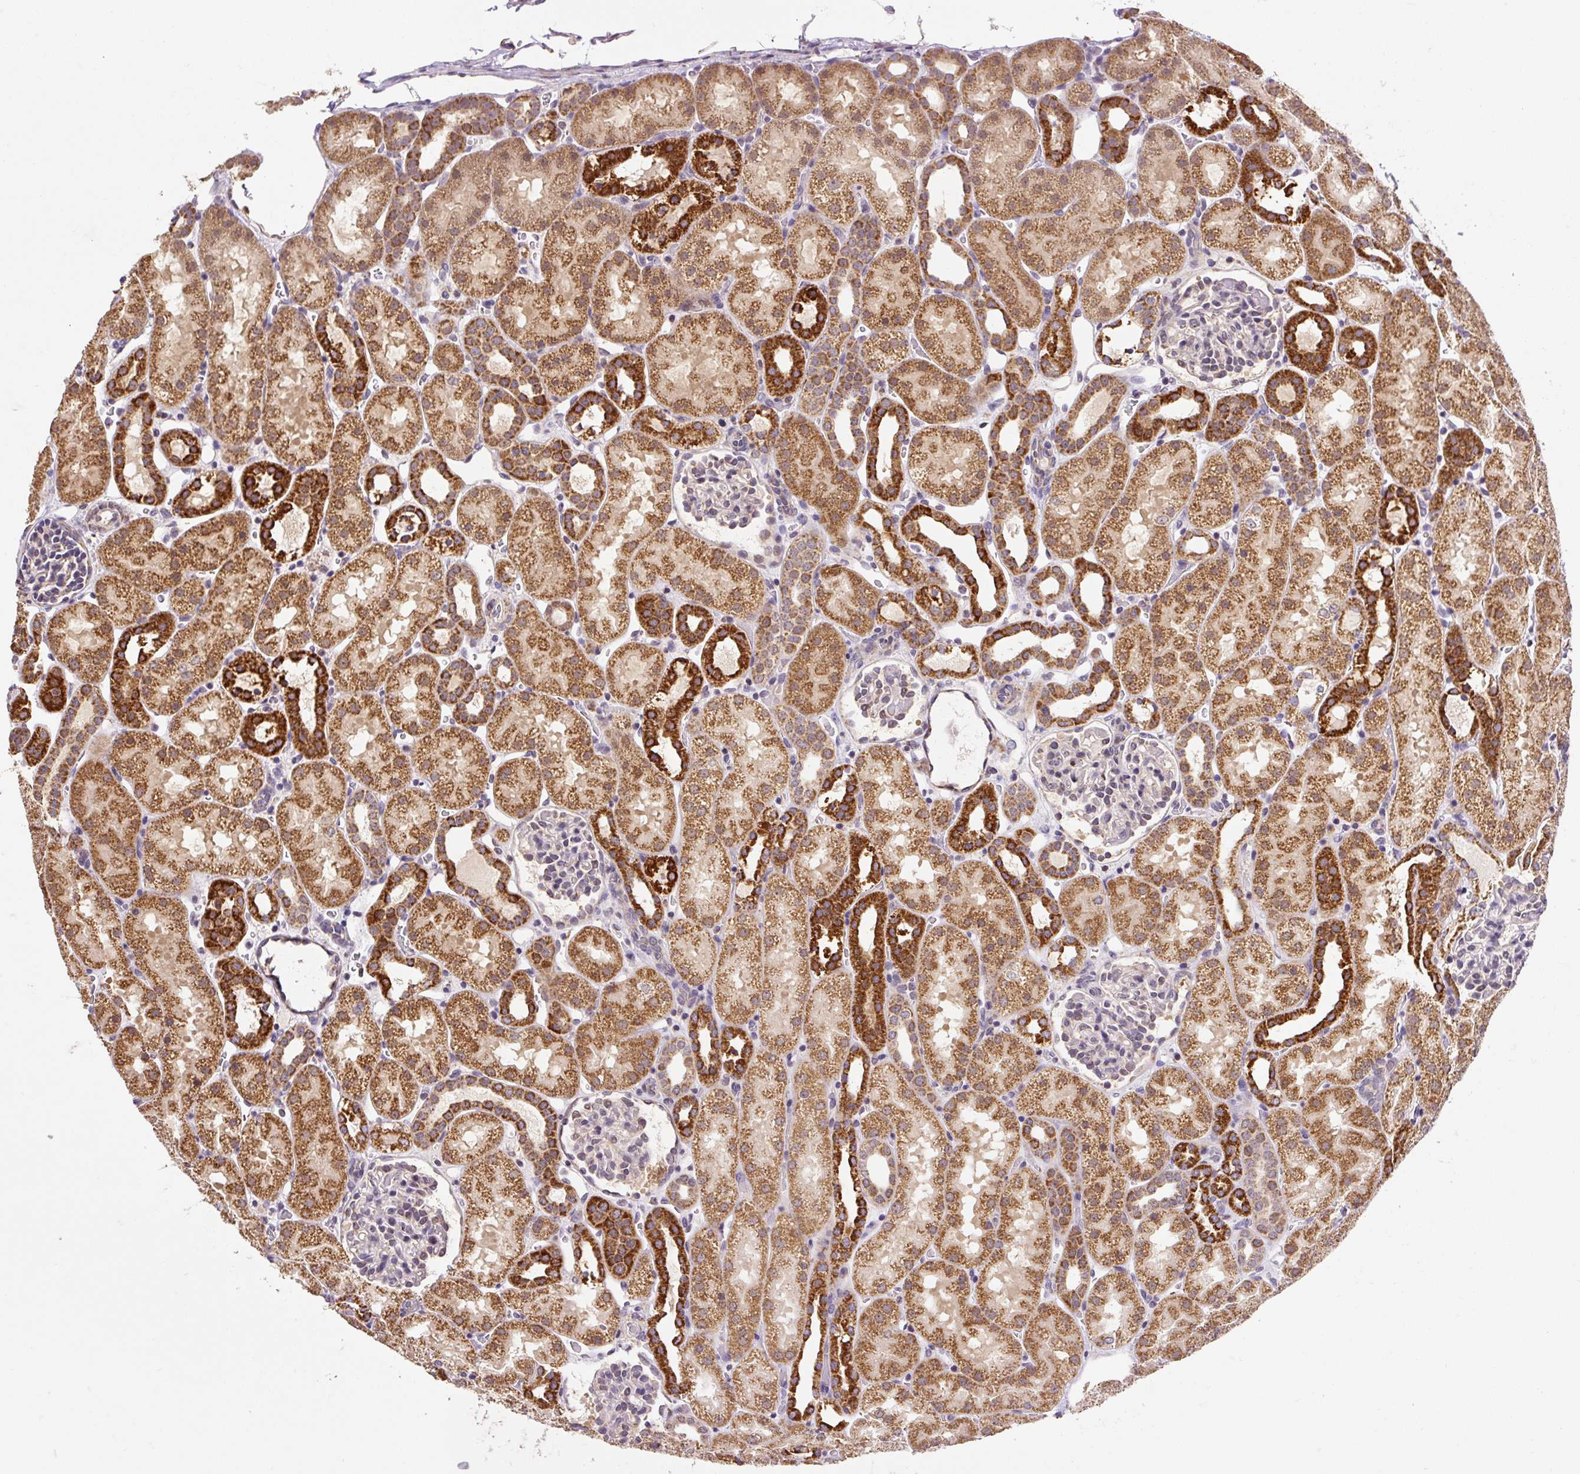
{"staining": {"intensity": "moderate", "quantity": "<25%", "location": "cytoplasmic/membranous"}, "tissue": "kidney", "cell_type": "Cells in glomeruli", "image_type": "normal", "snomed": [{"axis": "morphology", "description": "Normal tissue, NOS"}, {"axis": "topography", "description": "Kidney"}], "caption": "An immunohistochemistry (IHC) micrograph of benign tissue is shown. Protein staining in brown labels moderate cytoplasmic/membranous positivity in kidney within cells in glomeruli. The staining was performed using DAB, with brown indicating positive protein expression. Nuclei are stained blue with hematoxylin.", "gene": "MFSD9", "patient": {"sex": "male", "age": 2}}